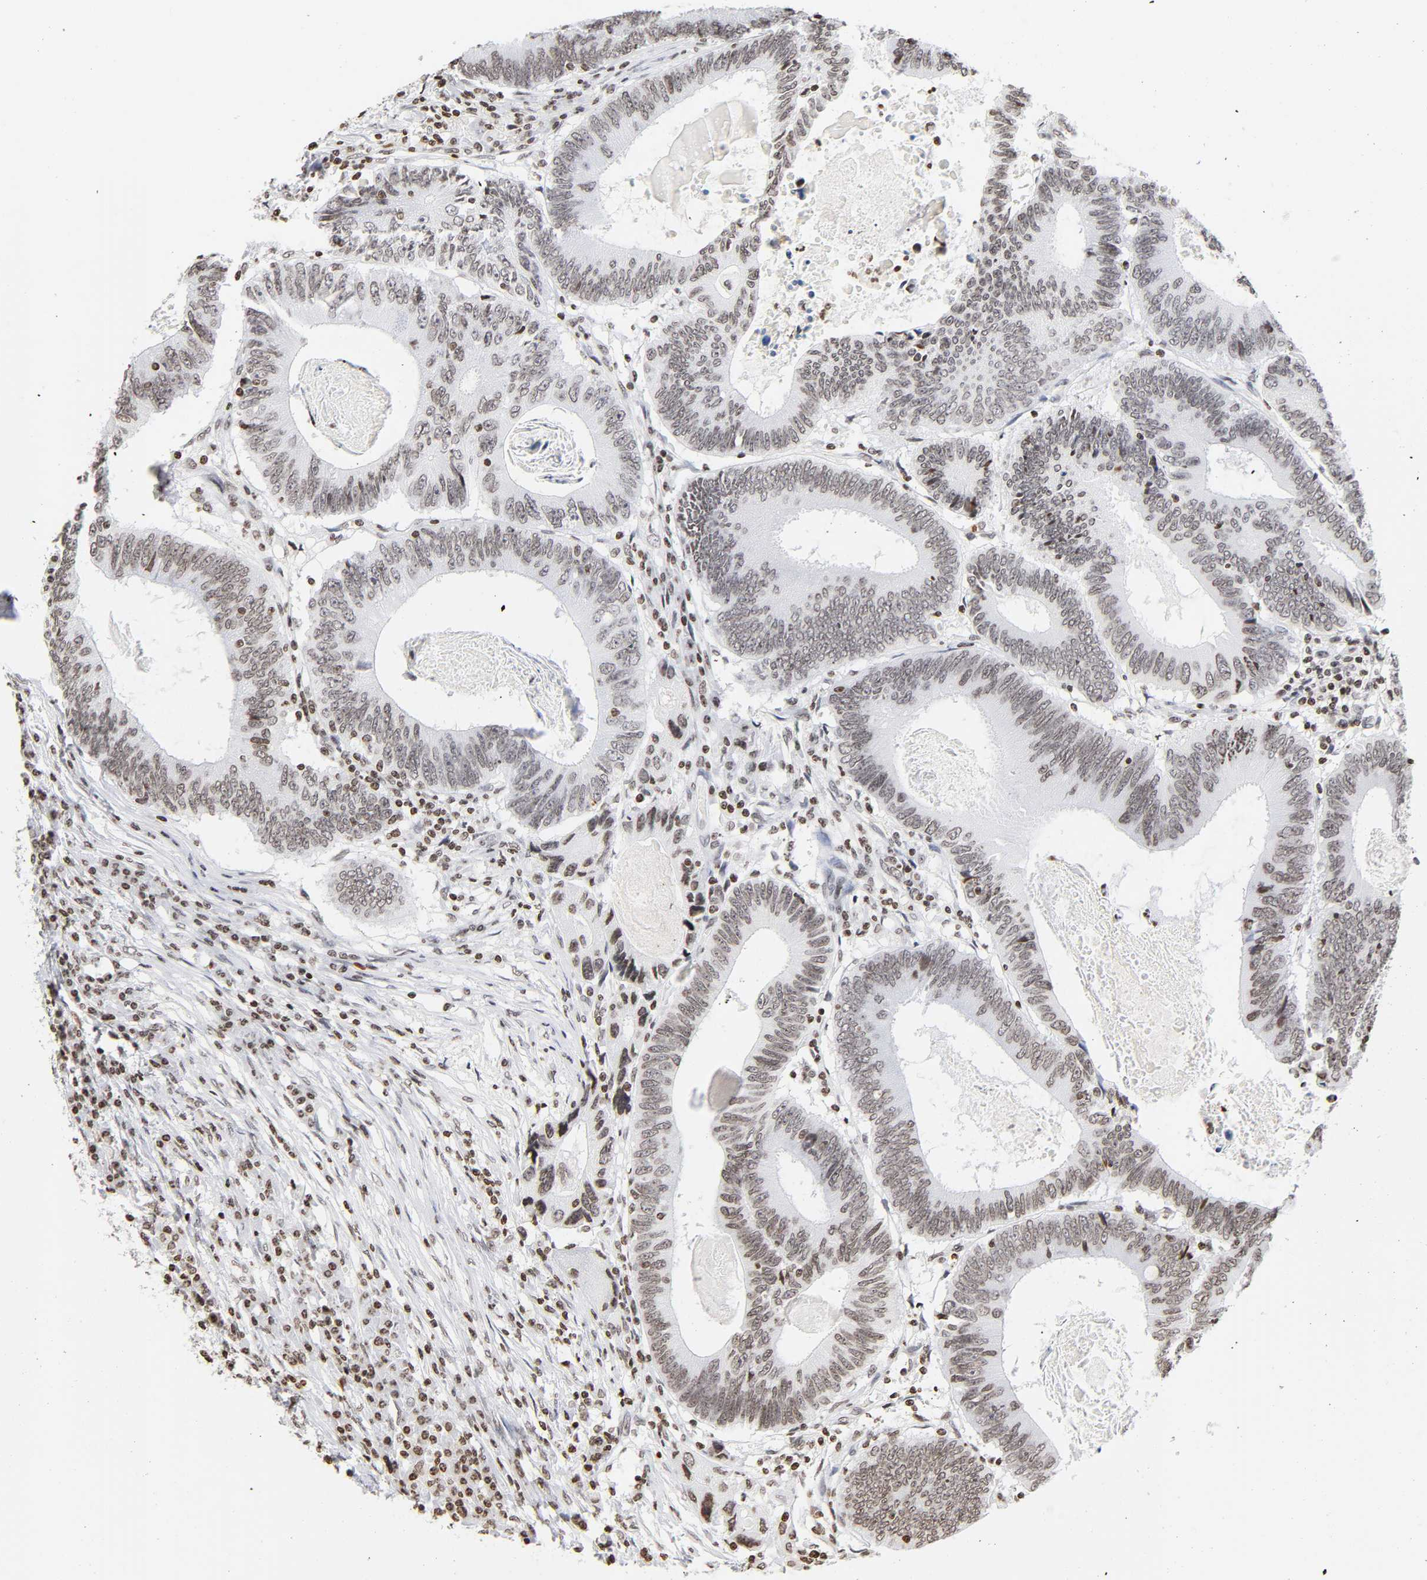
{"staining": {"intensity": "weak", "quantity": ">75%", "location": "nuclear"}, "tissue": "colorectal cancer", "cell_type": "Tumor cells", "image_type": "cancer", "snomed": [{"axis": "morphology", "description": "Adenocarcinoma, NOS"}, {"axis": "topography", "description": "Colon"}], "caption": "Immunohistochemistry (IHC) of human colorectal adenocarcinoma shows low levels of weak nuclear staining in about >75% of tumor cells. The protein is shown in brown color, while the nuclei are stained blue.", "gene": "H2AC12", "patient": {"sex": "female", "age": 78}}